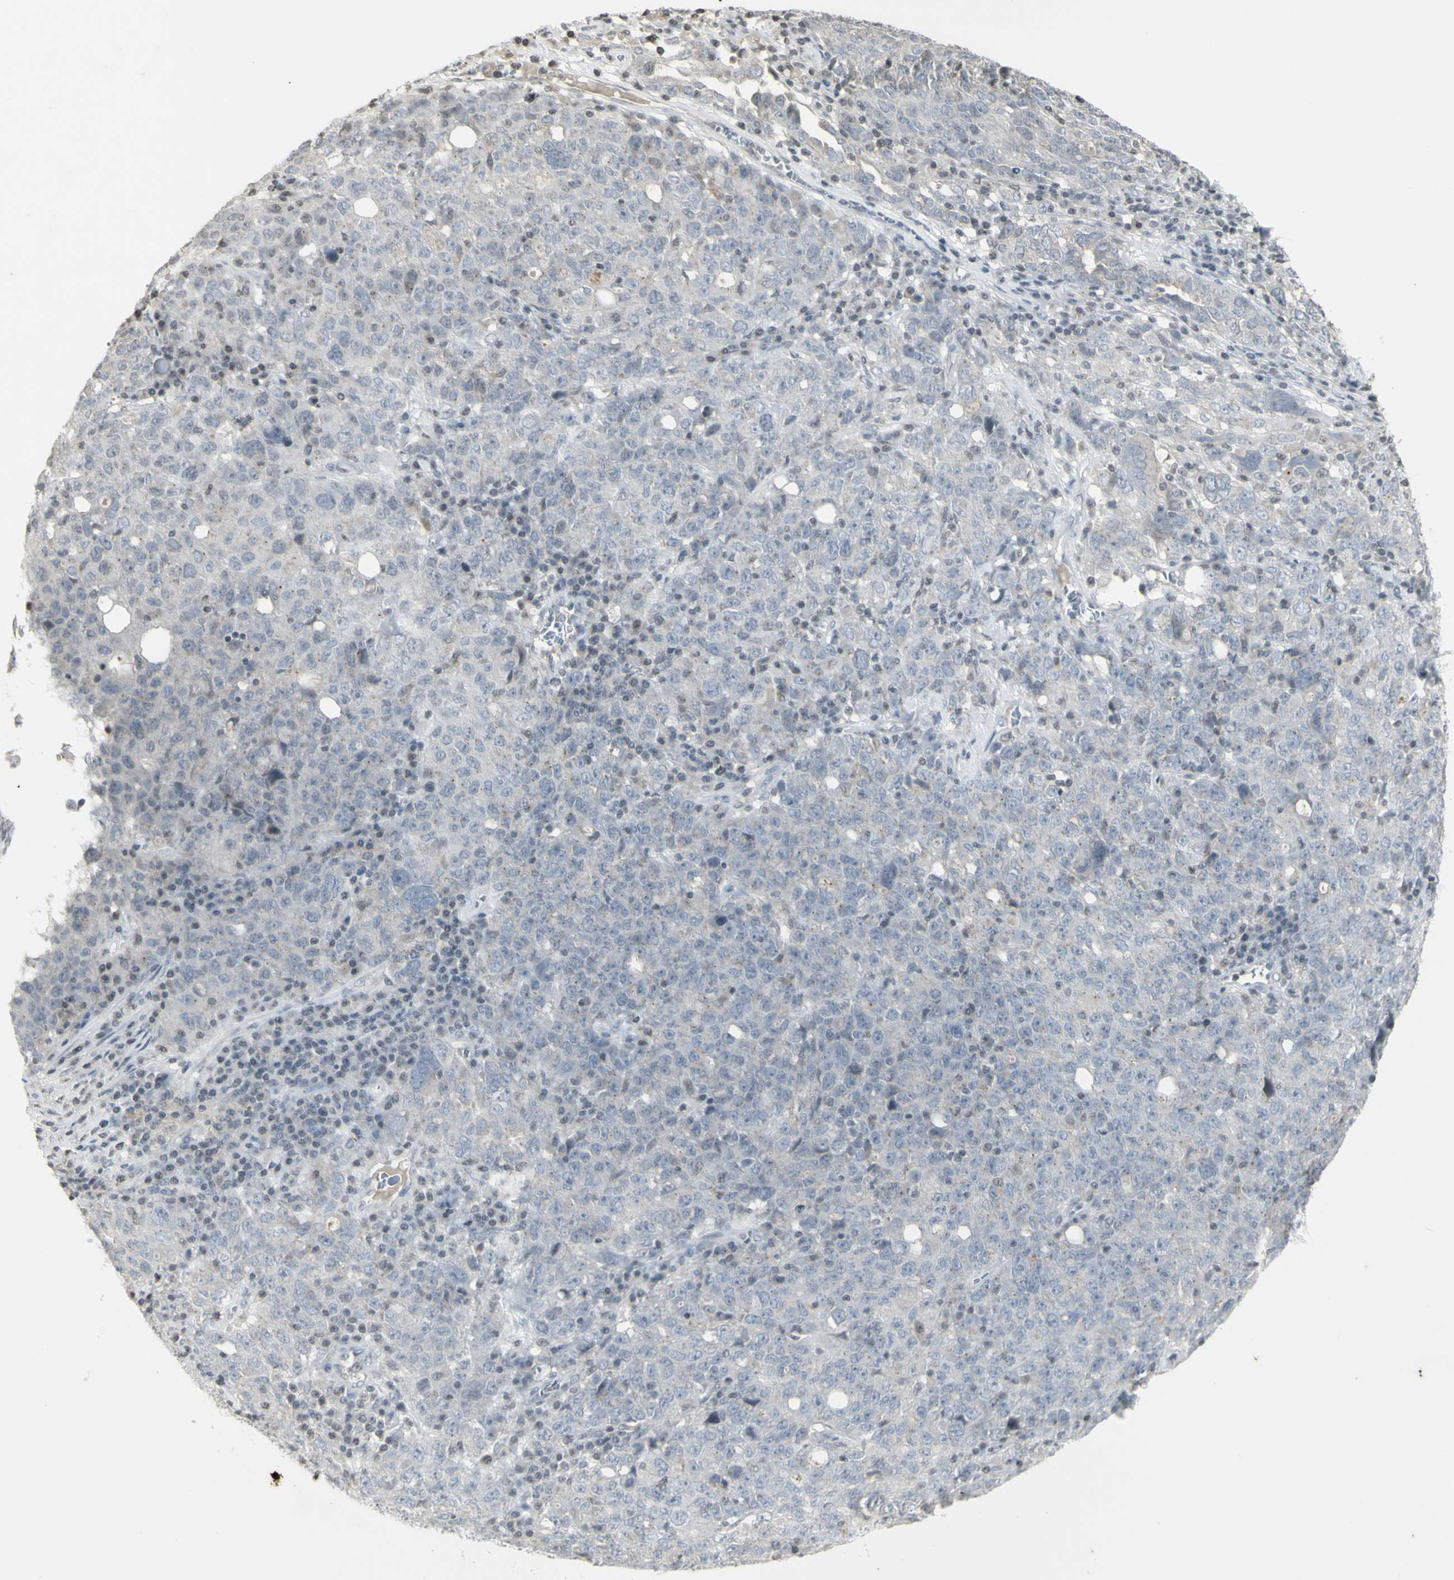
{"staining": {"intensity": "negative", "quantity": "none", "location": "none"}, "tissue": "ovarian cancer", "cell_type": "Tumor cells", "image_type": "cancer", "snomed": [{"axis": "morphology", "description": "Carcinoma, endometroid"}, {"axis": "topography", "description": "Ovary"}], "caption": "This is a micrograph of IHC staining of ovarian endometroid carcinoma, which shows no staining in tumor cells.", "gene": "MUC5AC", "patient": {"sex": "female", "age": 62}}